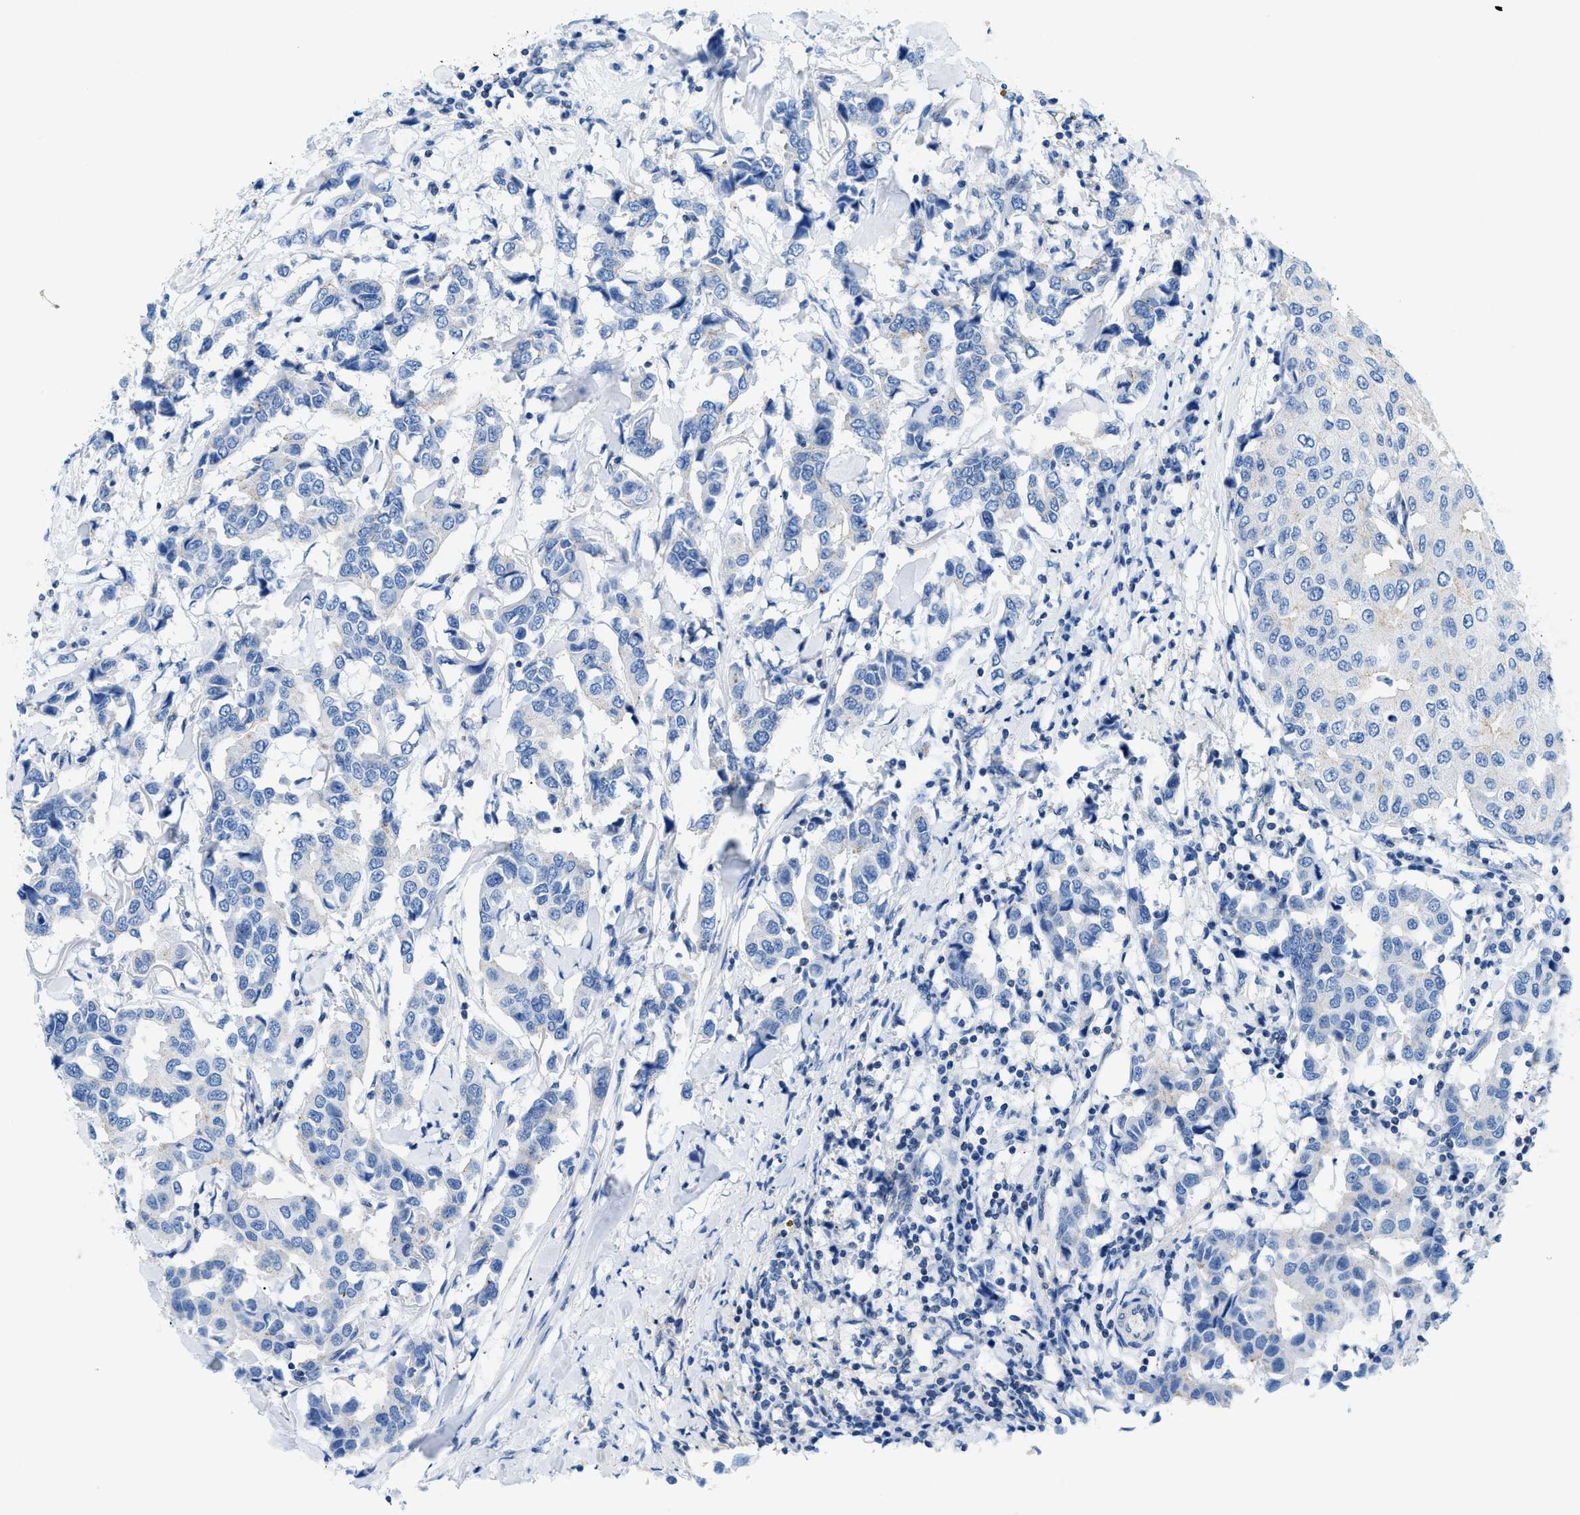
{"staining": {"intensity": "weak", "quantity": "<25%", "location": "cytoplasmic/membranous"}, "tissue": "breast cancer", "cell_type": "Tumor cells", "image_type": "cancer", "snomed": [{"axis": "morphology", "description": "Duct carcinoma"}, {"axis": "topography", "description": "Breast"}], "caption": "Tumor cells show no significant staining in breast cancer. (IHC, brightfield microscopy, high magnification).", "gene": "FDCSP", "patient": {"sex": "female", "age": 80}}